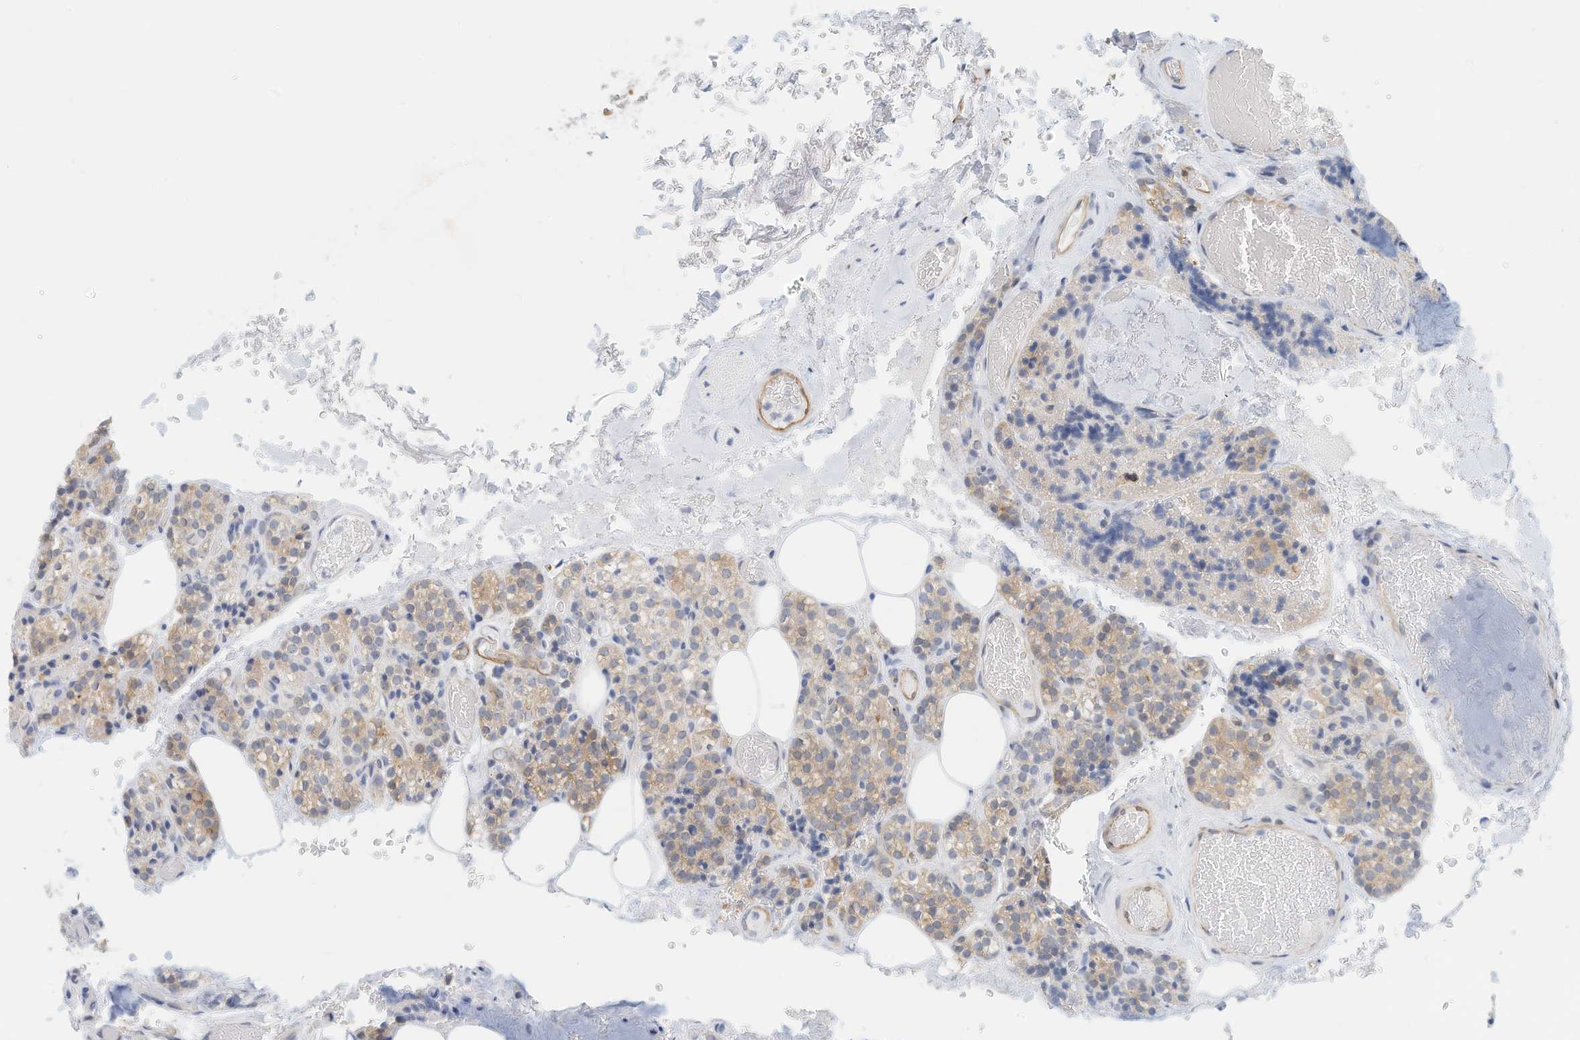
{"staining": {"intensity": "weak", "quantity": "<25%", "location": "cytoplasmic/membranous"}, "tissue": "parathyroid gland", "cell_type": "Glandular cells", "image_type": "normal", "snomed": [{"axis": "morphology", "description": "Normal tissue, NOS"}, {"axis": "topography", "description": "Parathyroid gland"}], "caption": "The immunohistochemistry (IHC) photomicrograph has no significant positivity in glandular cells of parathyroid gland.", "gene": "ARHGAP28", "patient": {"sex": "male", "age": 87}}